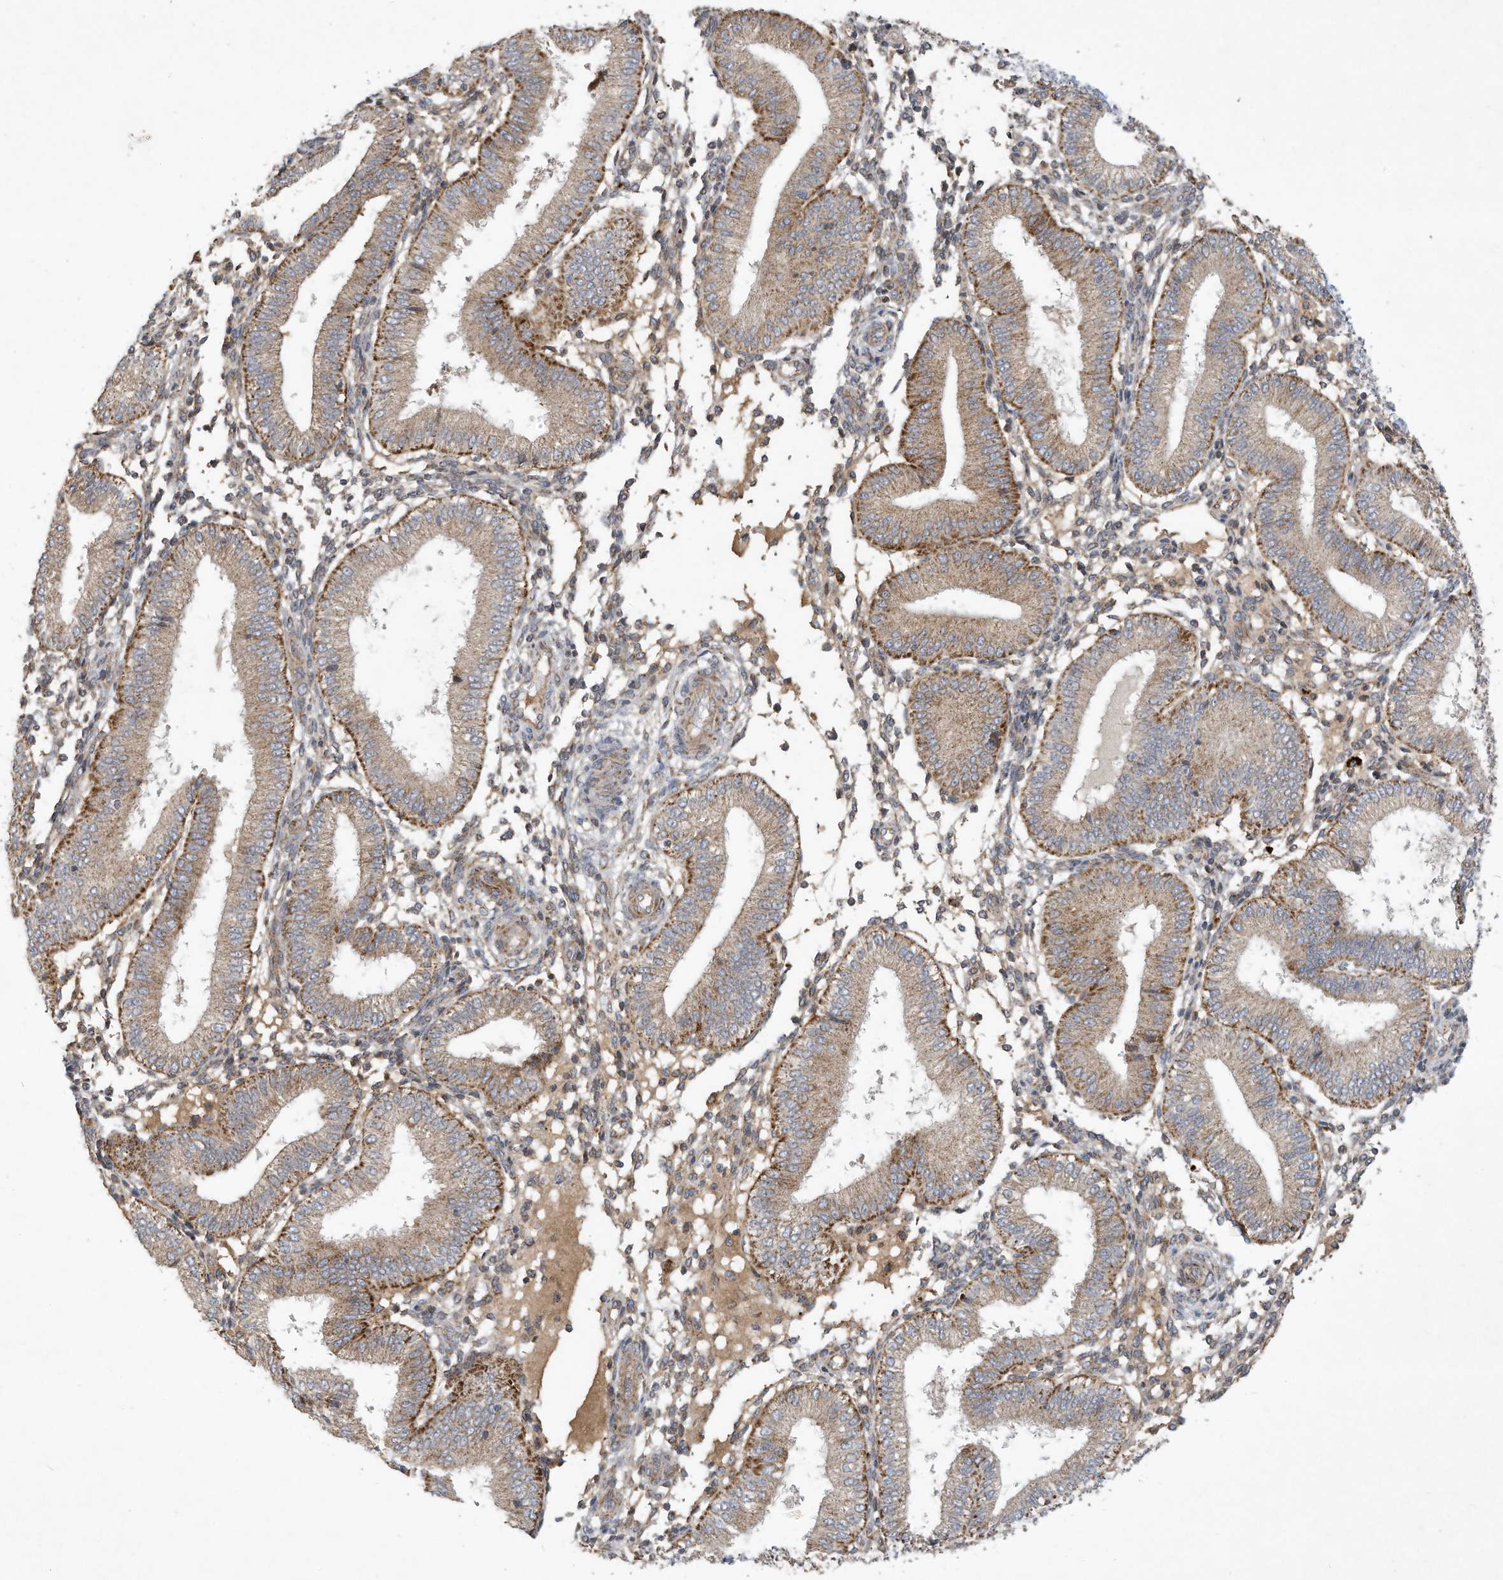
{"staining": {"intensity": "weak", "quantity": "<25%", "location": "cytoplasmic/membranous"}, "tissue": "endometrium", "cell_type": "Cells in endometrial stroma", "image_type": "normal", "snomed": [{"axis": "morphology", "description": "Normal tissue, NOS"}, {"axis": "topography", "description": "Endometrium"}], "caption": "IHC histopathology image of benign endometrium: human endometrium stained with DAB demonstrates no significant protein expression in cells in endometrial stroma.", "gene": "C2orf74", "patient": {"sex": "female", "age": 39}}